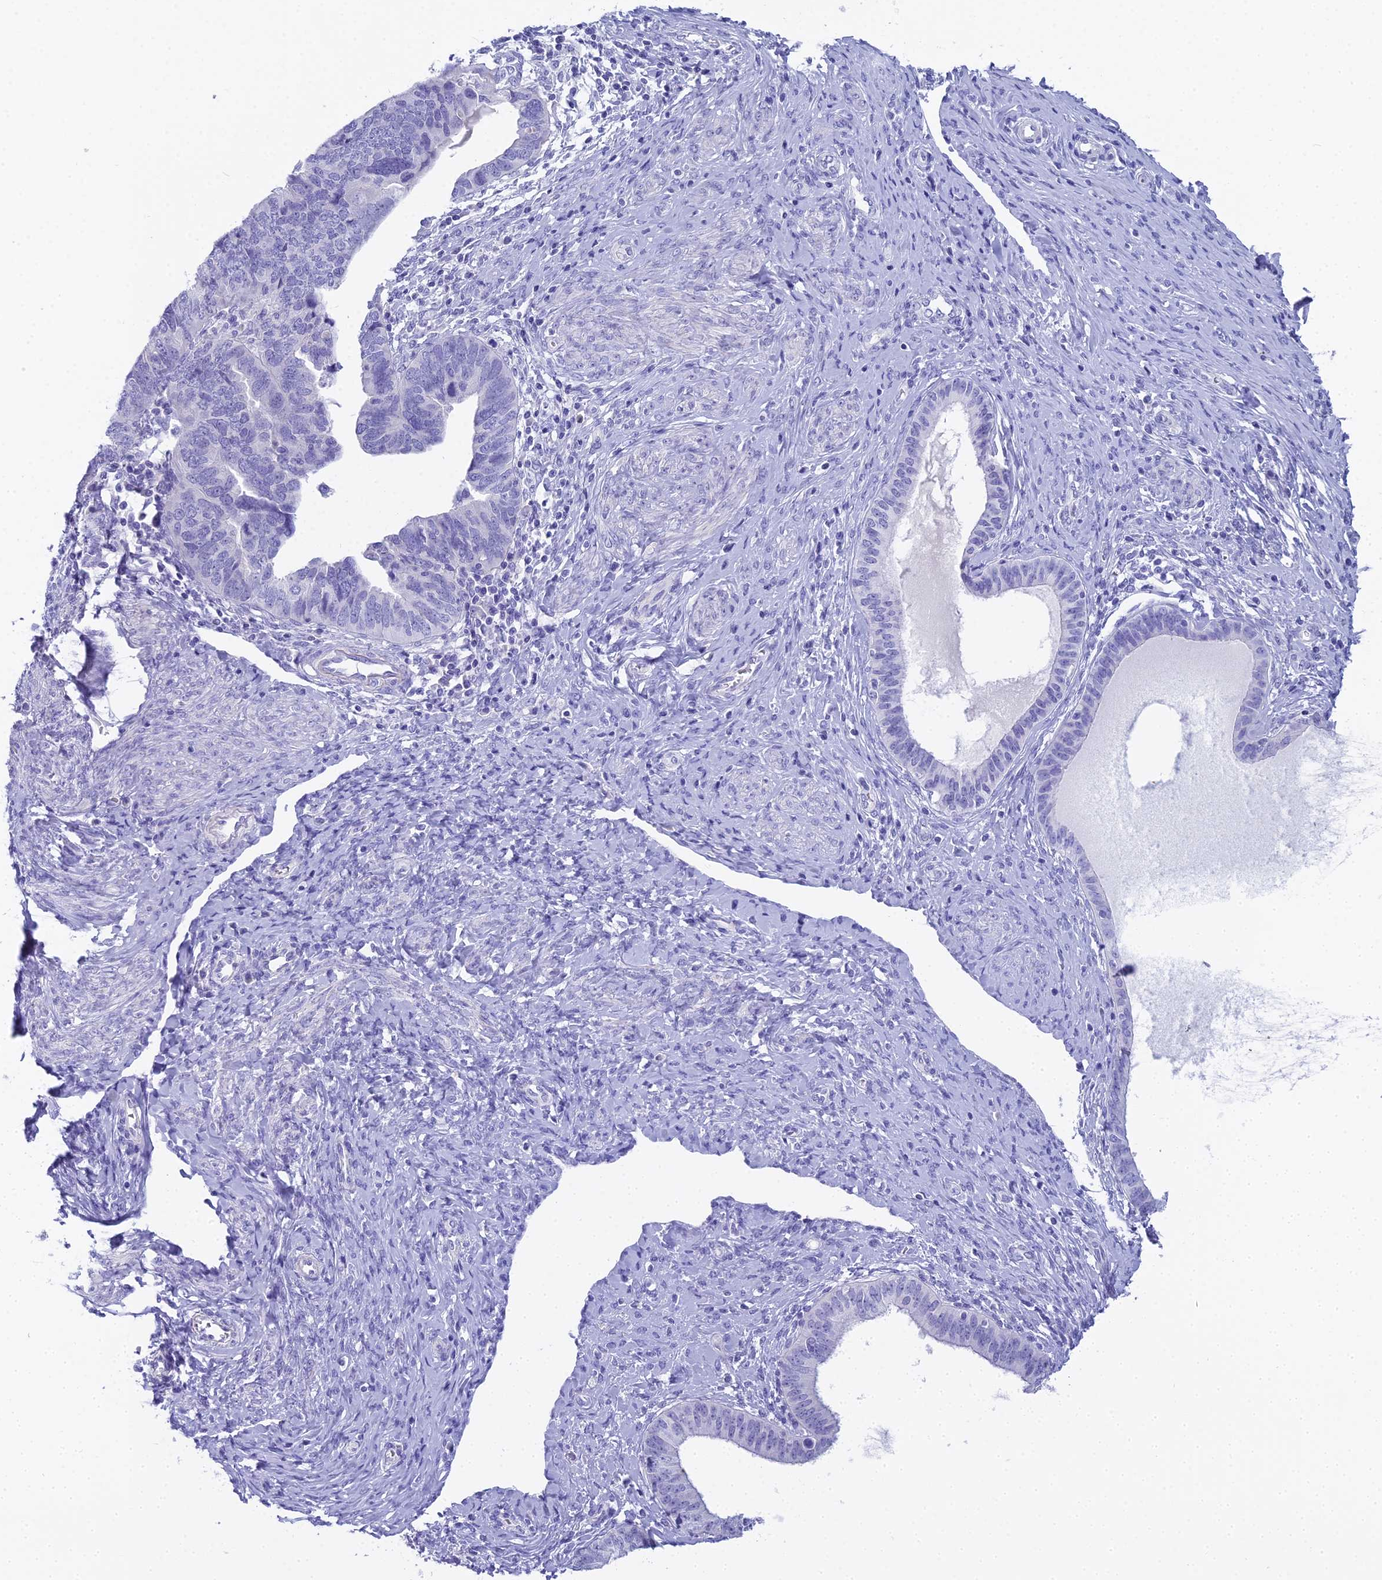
{"staining": {"intensity": "negative", "quantity": "none", "location": "none"}, "tissue": "endometrial cancer", "cell_type": "Tumor cells", "image_type": "cancer", "snomed": [{"axis": "morphology", "description": "Adenocarcinoma, NOS"}, {"axis": "topography", "description": "Endometrium"}], "caption": "Tumor cells are negative for protein expression in human endometrial adenocarcinoma.", "gene": "UNC80", "patient": {"sex": "female", "age": 79}}